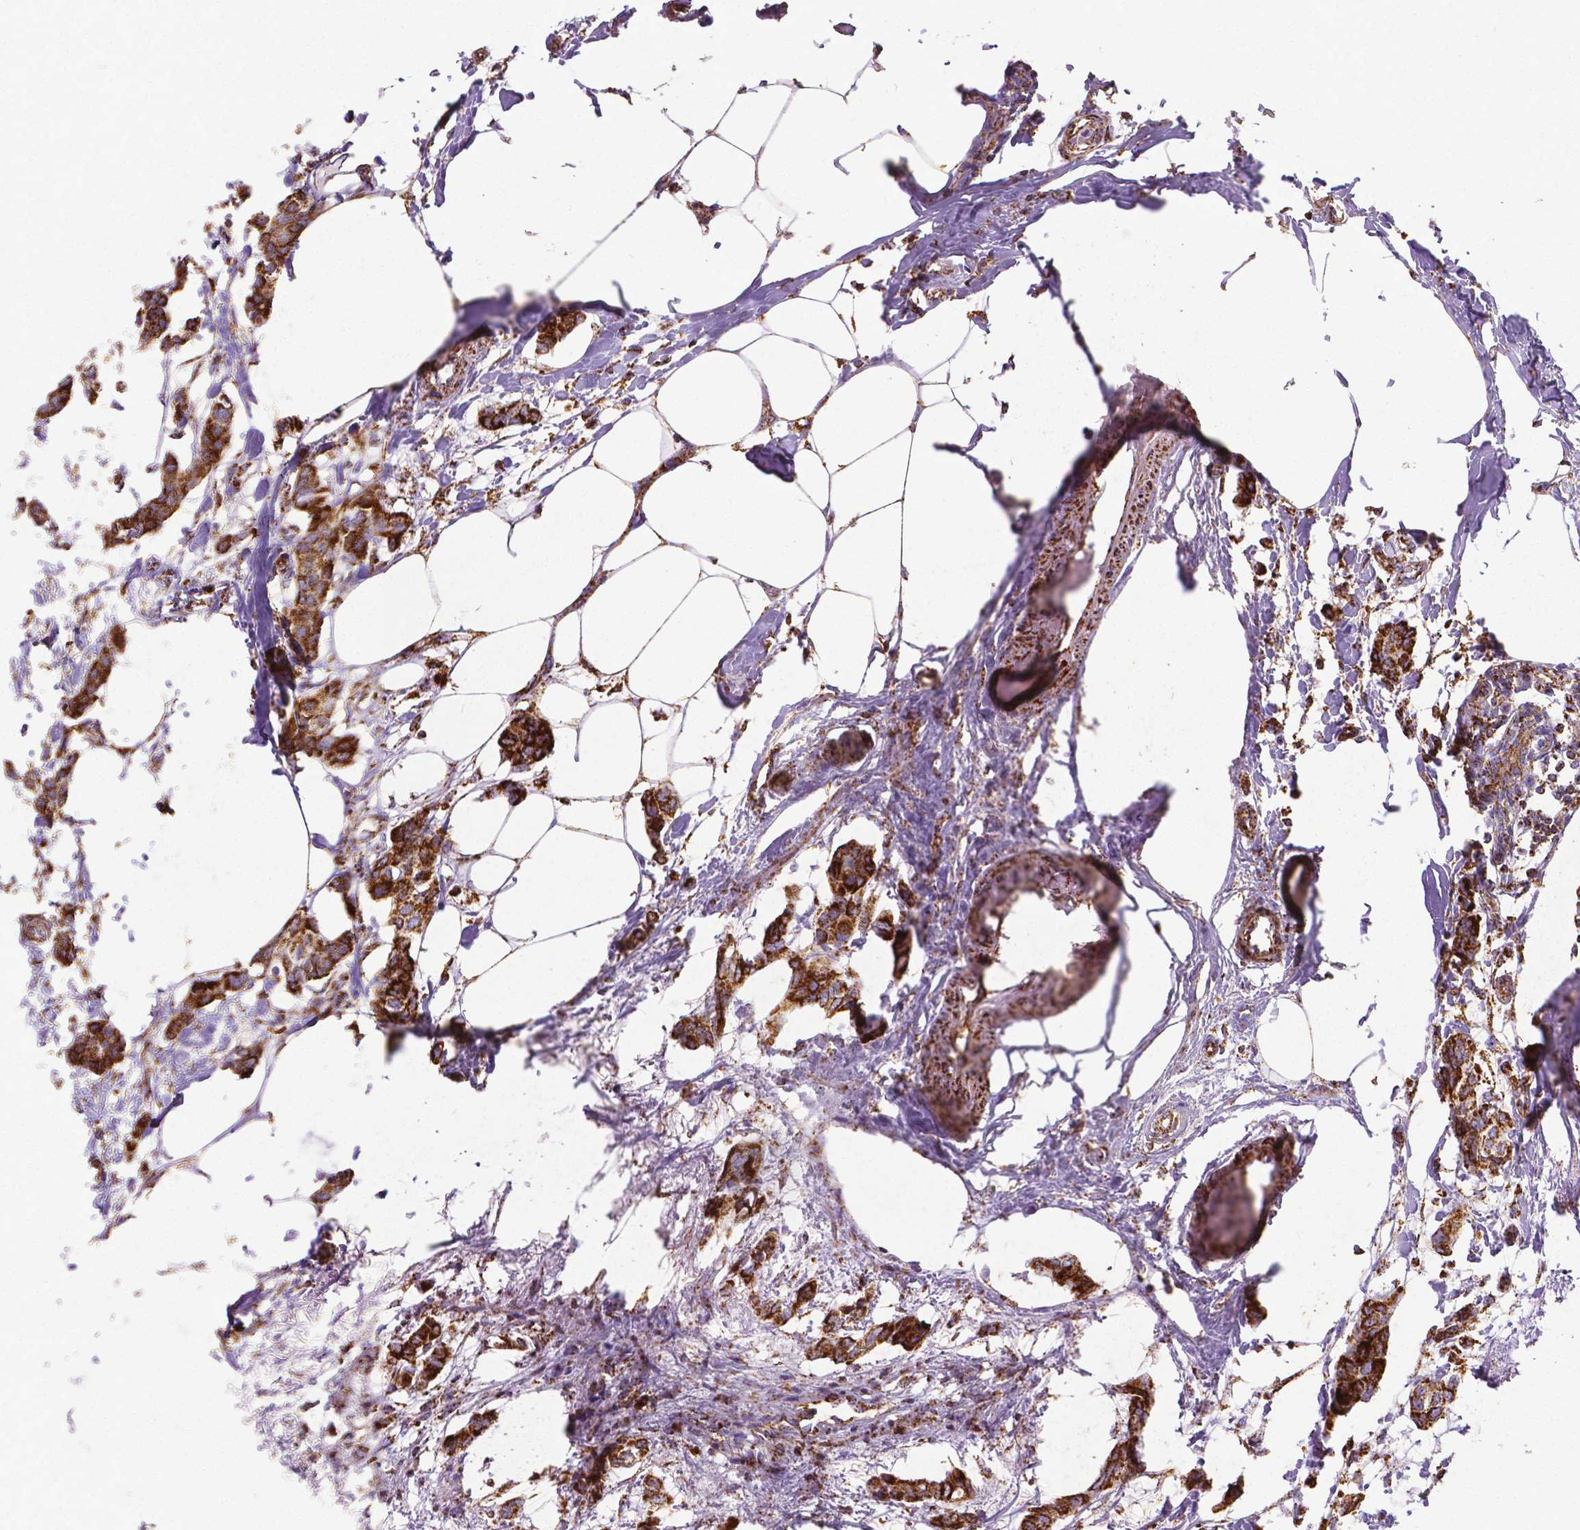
{"staining": {"intensity": "strong", "quantity": ">75%", "location": "cytoplasmic/membranous"}, "tissue": "breast cancer", "cell_type": "Tumor cells", "image_type": "cancer", "snomed": [{"axis": "morphology", "description": "Duct carcinoma"}, {"axis": "topography", "description": "Breast"}], "caption": "Intraductal carcinoma (breast) stained with a protein marker reveals strong staining in tumor cells.", "gene": "MACC1", "patient": {"sex": "female", "age": 62}}